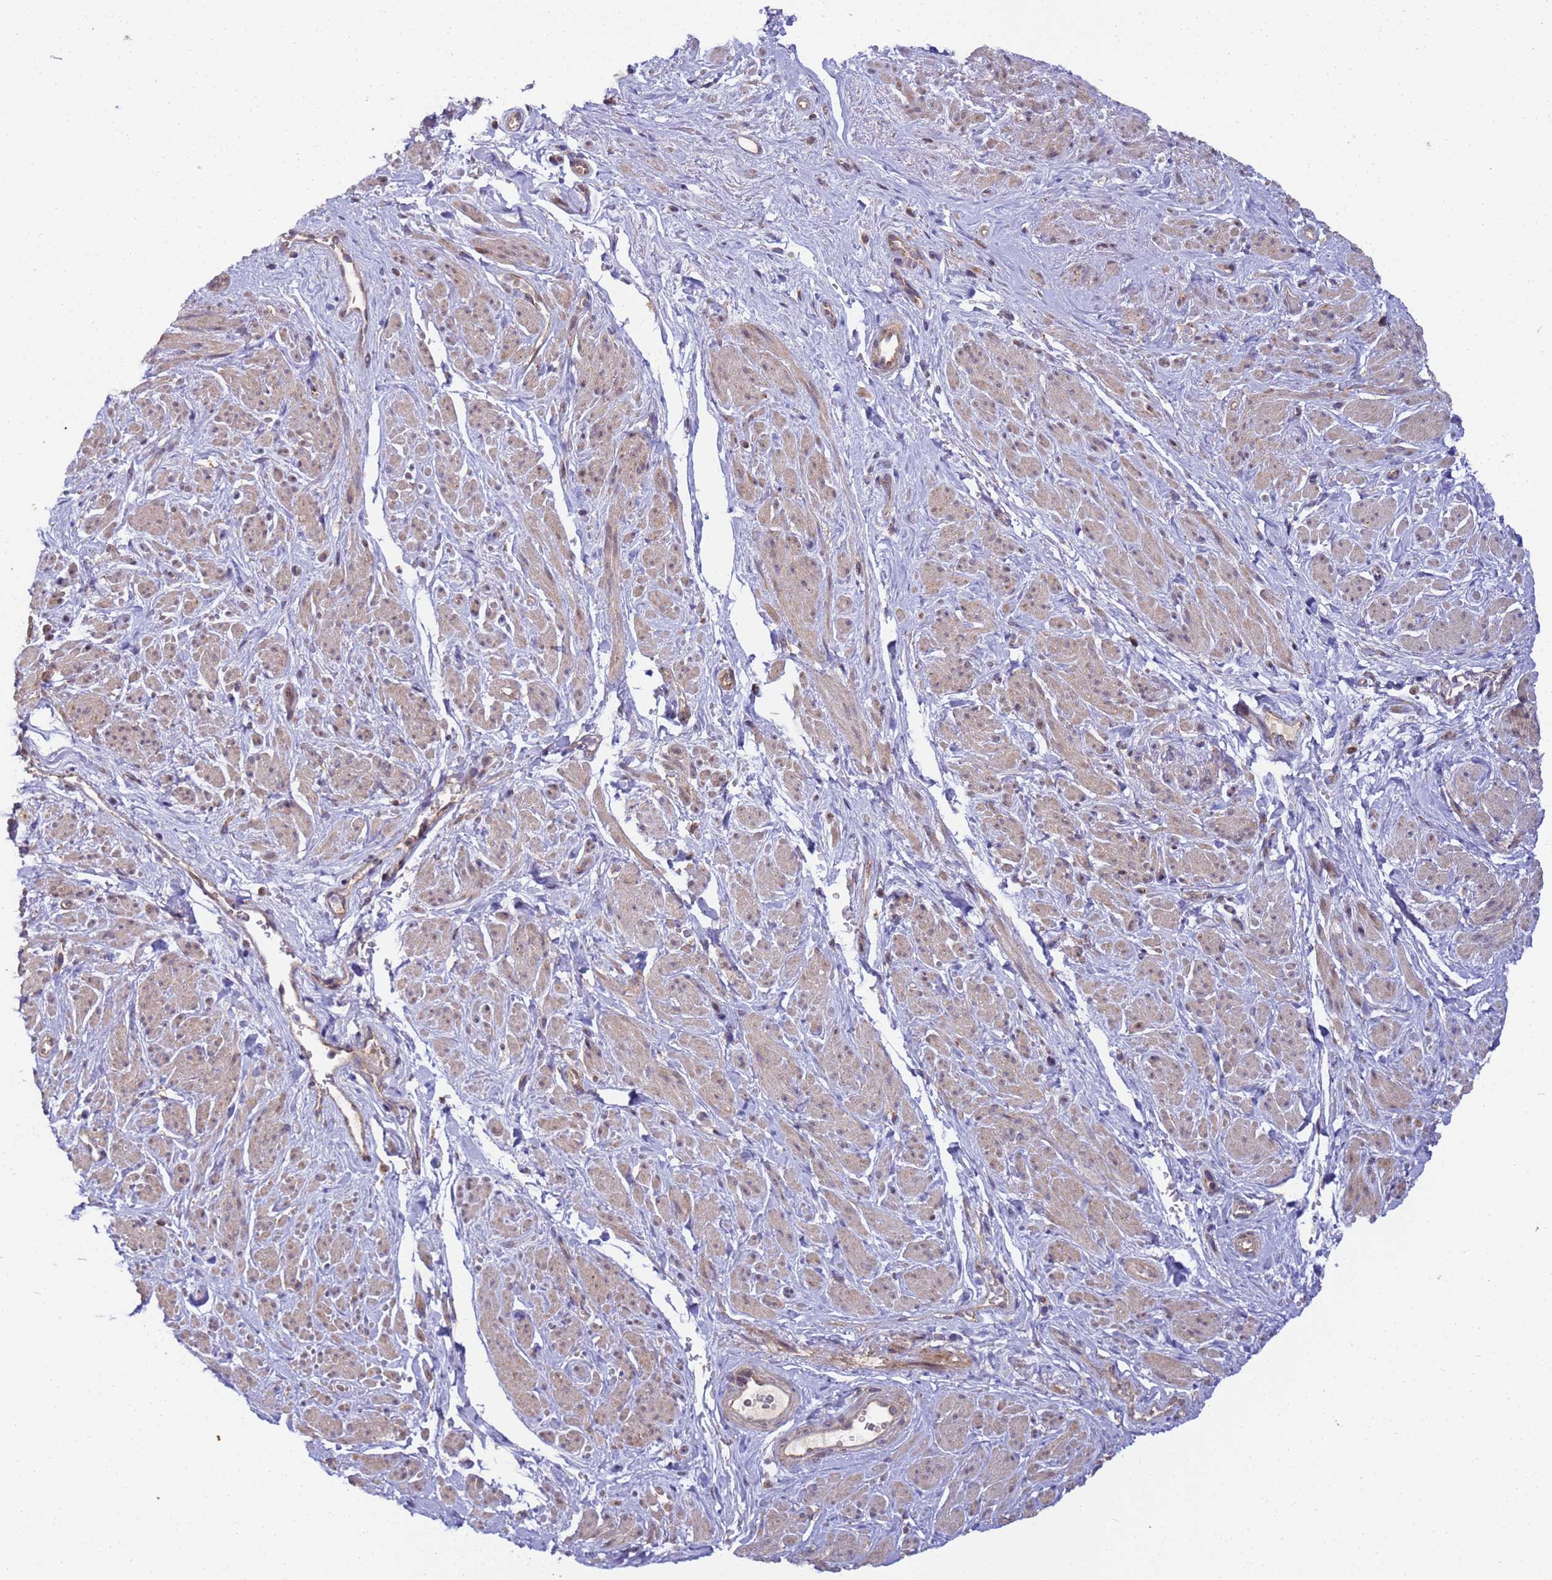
{"staining": {"intensity": "weak", "quantity": "25%-75%", "location": "cytoplasmic/membranous"}, "tissue": "smooth muscle", "cell_type": "Smooth muscle cells", "image_type": "normal", "snomed": [{"axis": "morphology", "description": "Normal tissue, NOS"}, {"axis": "topography", "description": "Smooth muscle"}, {"axis": "topography", "description": "Peripheral nerve tissue"}], "caption": "Immunohistochemistry (IHC) image of benign human smooth muscle stained for a protein (brown), which exhibits low levels of weak cytoplasmic/membranous expression in approximately 25%-75% of smooth muscle cells.", "gene": "RAPGEF3", "patient": {"sex": "male", "age": 69}}